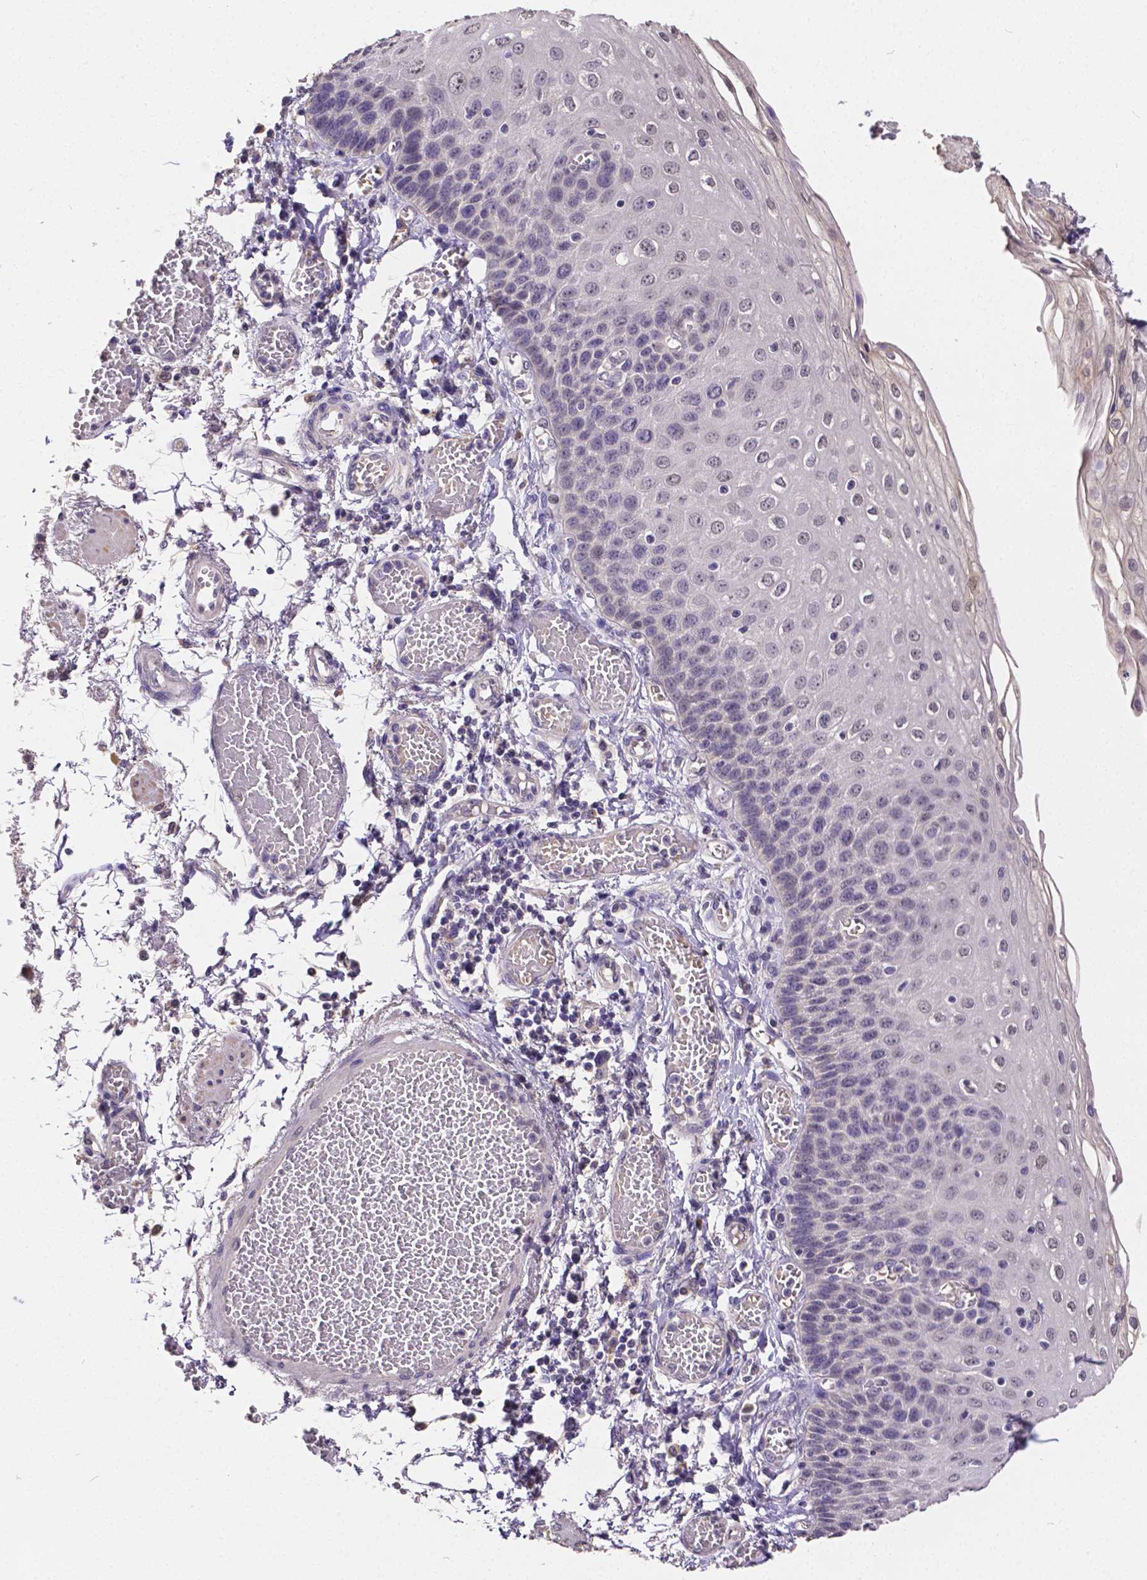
{"staining": {"intensity": "negative", "quantity": "none", "location": "none"}, "tissue": "esophagus", "cell_type": "Squamous epithelial cells", "image_type": "normal", "snomed": [{"axis": "morphology", "description": "Normal tissue, NOS"}, {"axis": "morphology", "description": "Adenocarcinoma, NOS"}, {"axis": "topography", "description": "Esophagus"}], "caption": "DAB (3,3'-diaminobenzidine) immunohistochemical staining of unremarkable human esophagus shows no significant staining in squamous epithelial cells. (DAB IHC, high magnification).", "gene": "CTNNA2", "patient": {"sex": "male", "age": 81}}